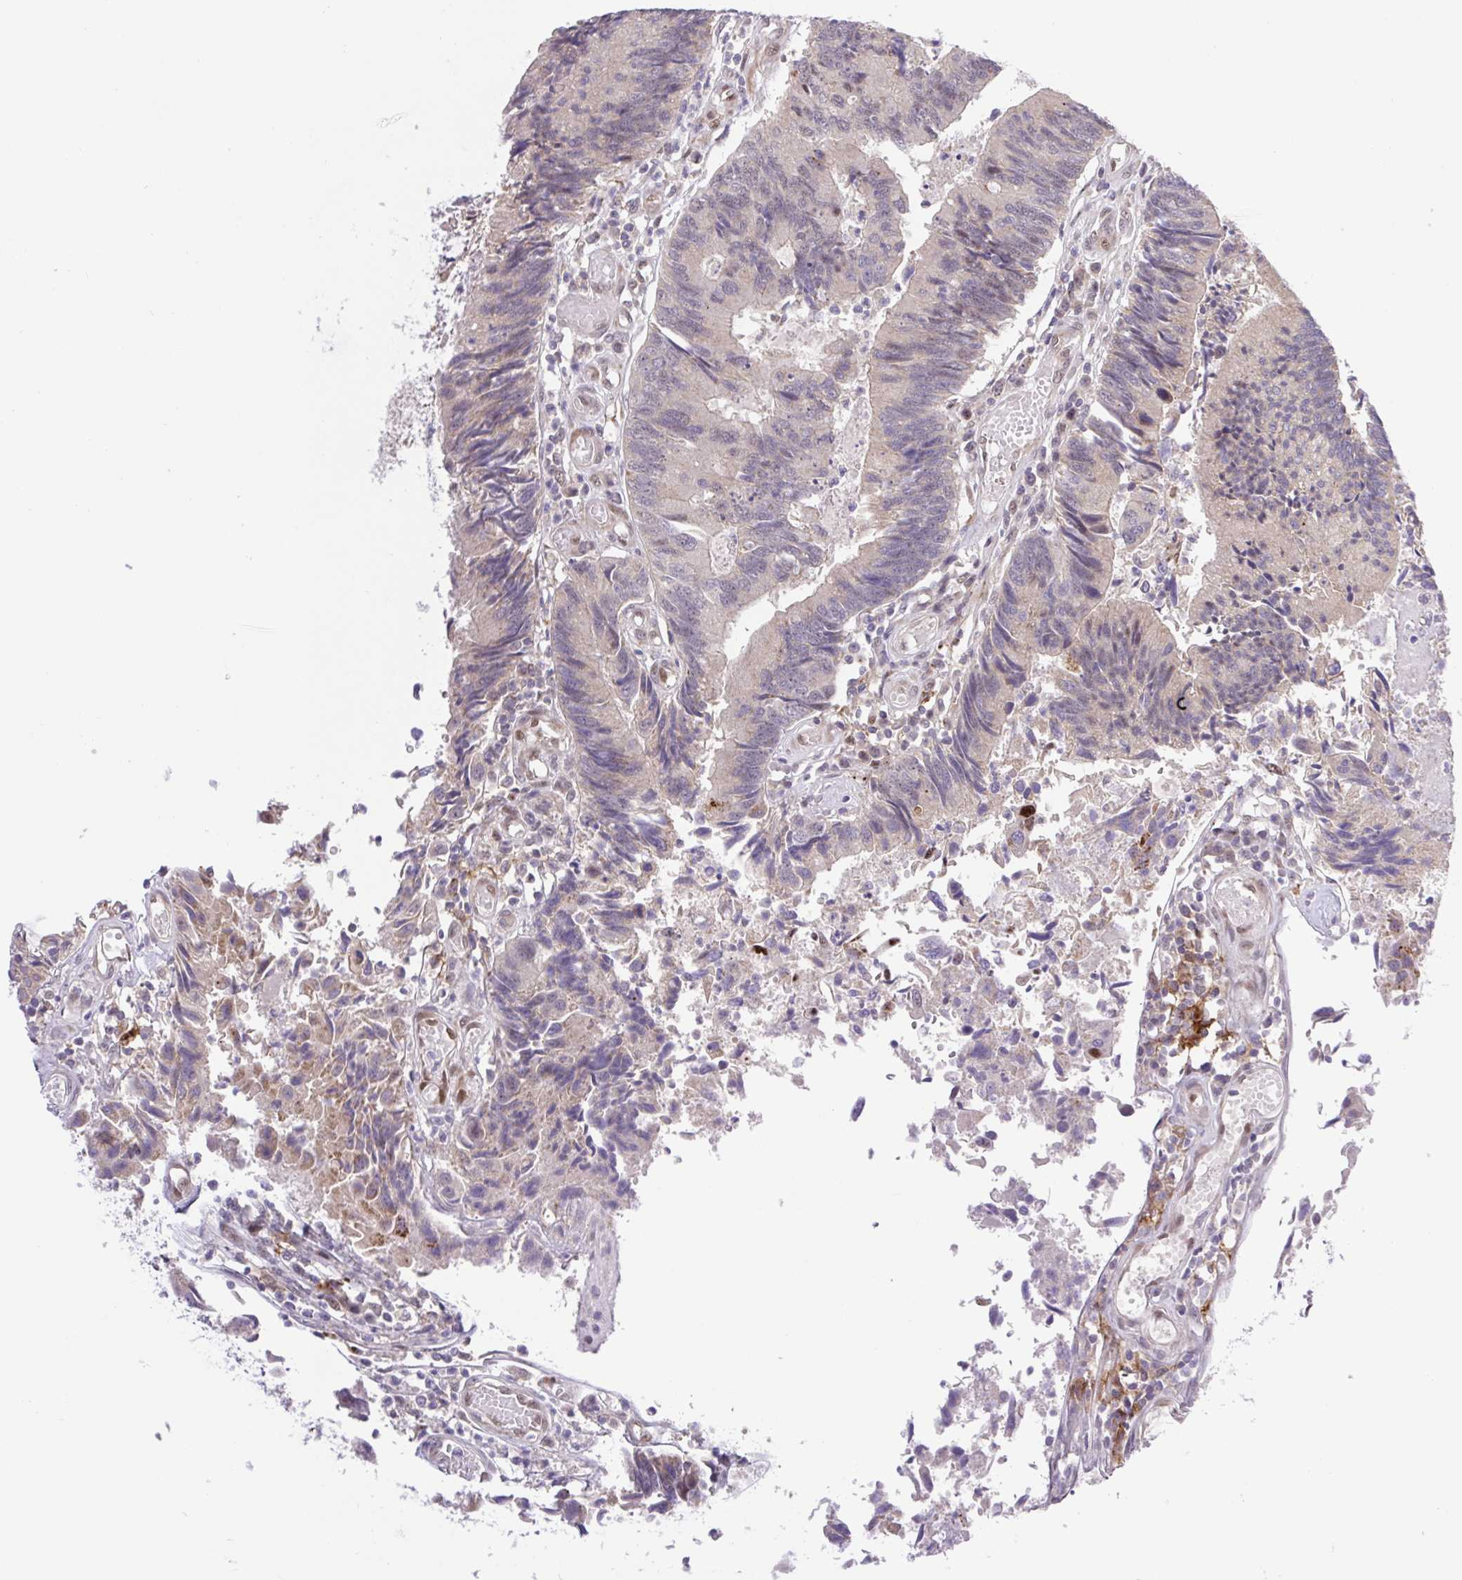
{"staining": {"intensity": "moderate", "quantity": "<25%", "location": "nuclear"}, "tissue": "colorectal cancer", "cell_type": "Tumor cells", "image_type": "cancer", "snomed": [{"axis": "morphology", "description": "Adenocarcinoma, NOS"}, {"axis": "topography", "description": "Colon"}], "caption": "Immunohistochemistry (IHC) image of human colorectal adenocarcinoma stained for a protein (brown), which displays low levels of moderate nuclear positivity in approximately <25% of tumor cells.", "gene": "ERG", "patient": {"sex": "female", "age": 67}}